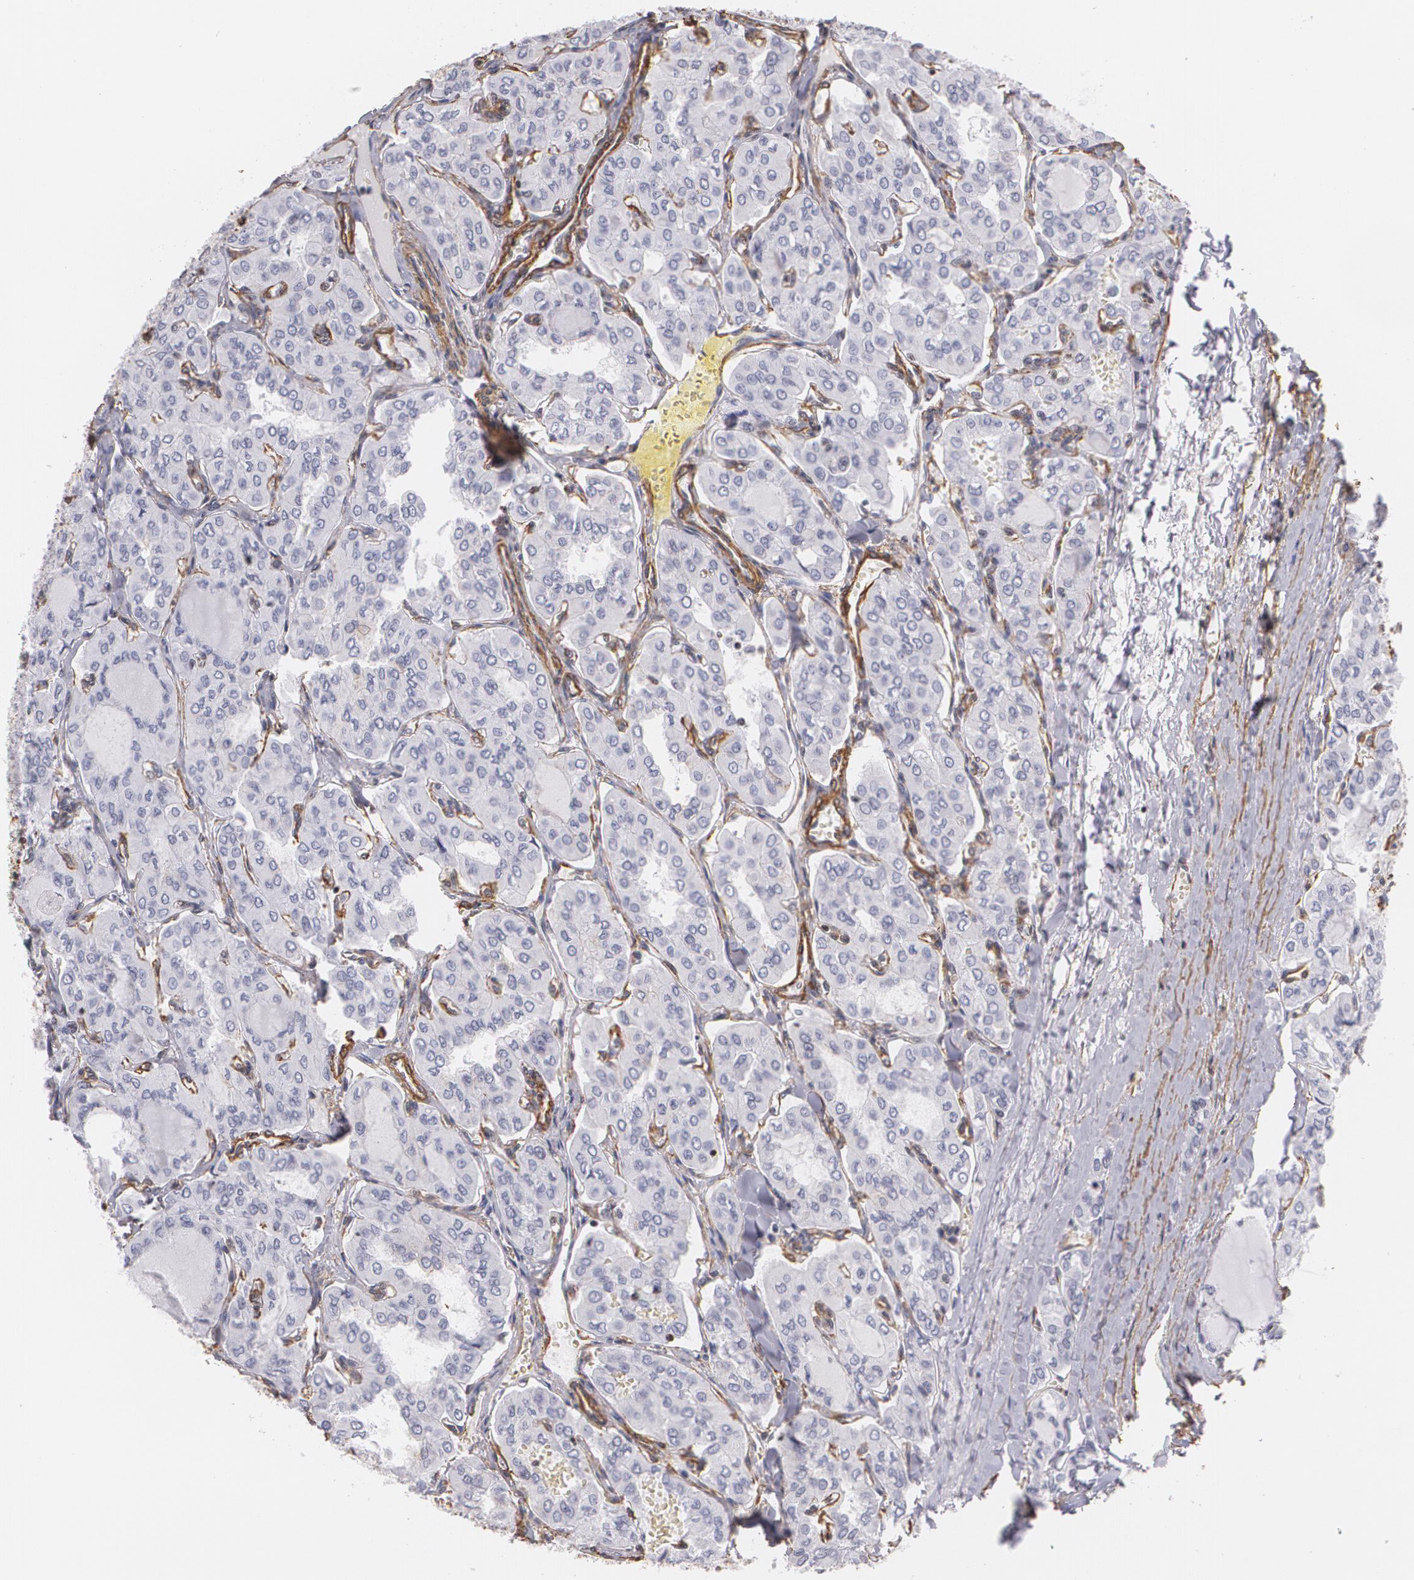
{"staining": {"intensity": "negative", "quantity": "none", "location": "none"}, "tissue": "thyroid cancer", "cell_type": "Tumor cells", "image_type": "cancer", "snomed": [{"axis": "morphology", "description": "Papillary adenocarcinoma, NOS"}, {"axis": "topography", "description": "Thyroid gland"}], "caption": "A high-resolution histopathology image shows immunohistochemistry staining of thyroid papillary adenocarcinoma, which exhibits no significant staining in tumor cells. The staining was performed using DAB to visualize the protein expression in brown, while the nuclei were stained in blue with hematoxylin (Magnification: 20x).", "gene": "VAMP1", "patient": {"sex": "male", "age": 20}}